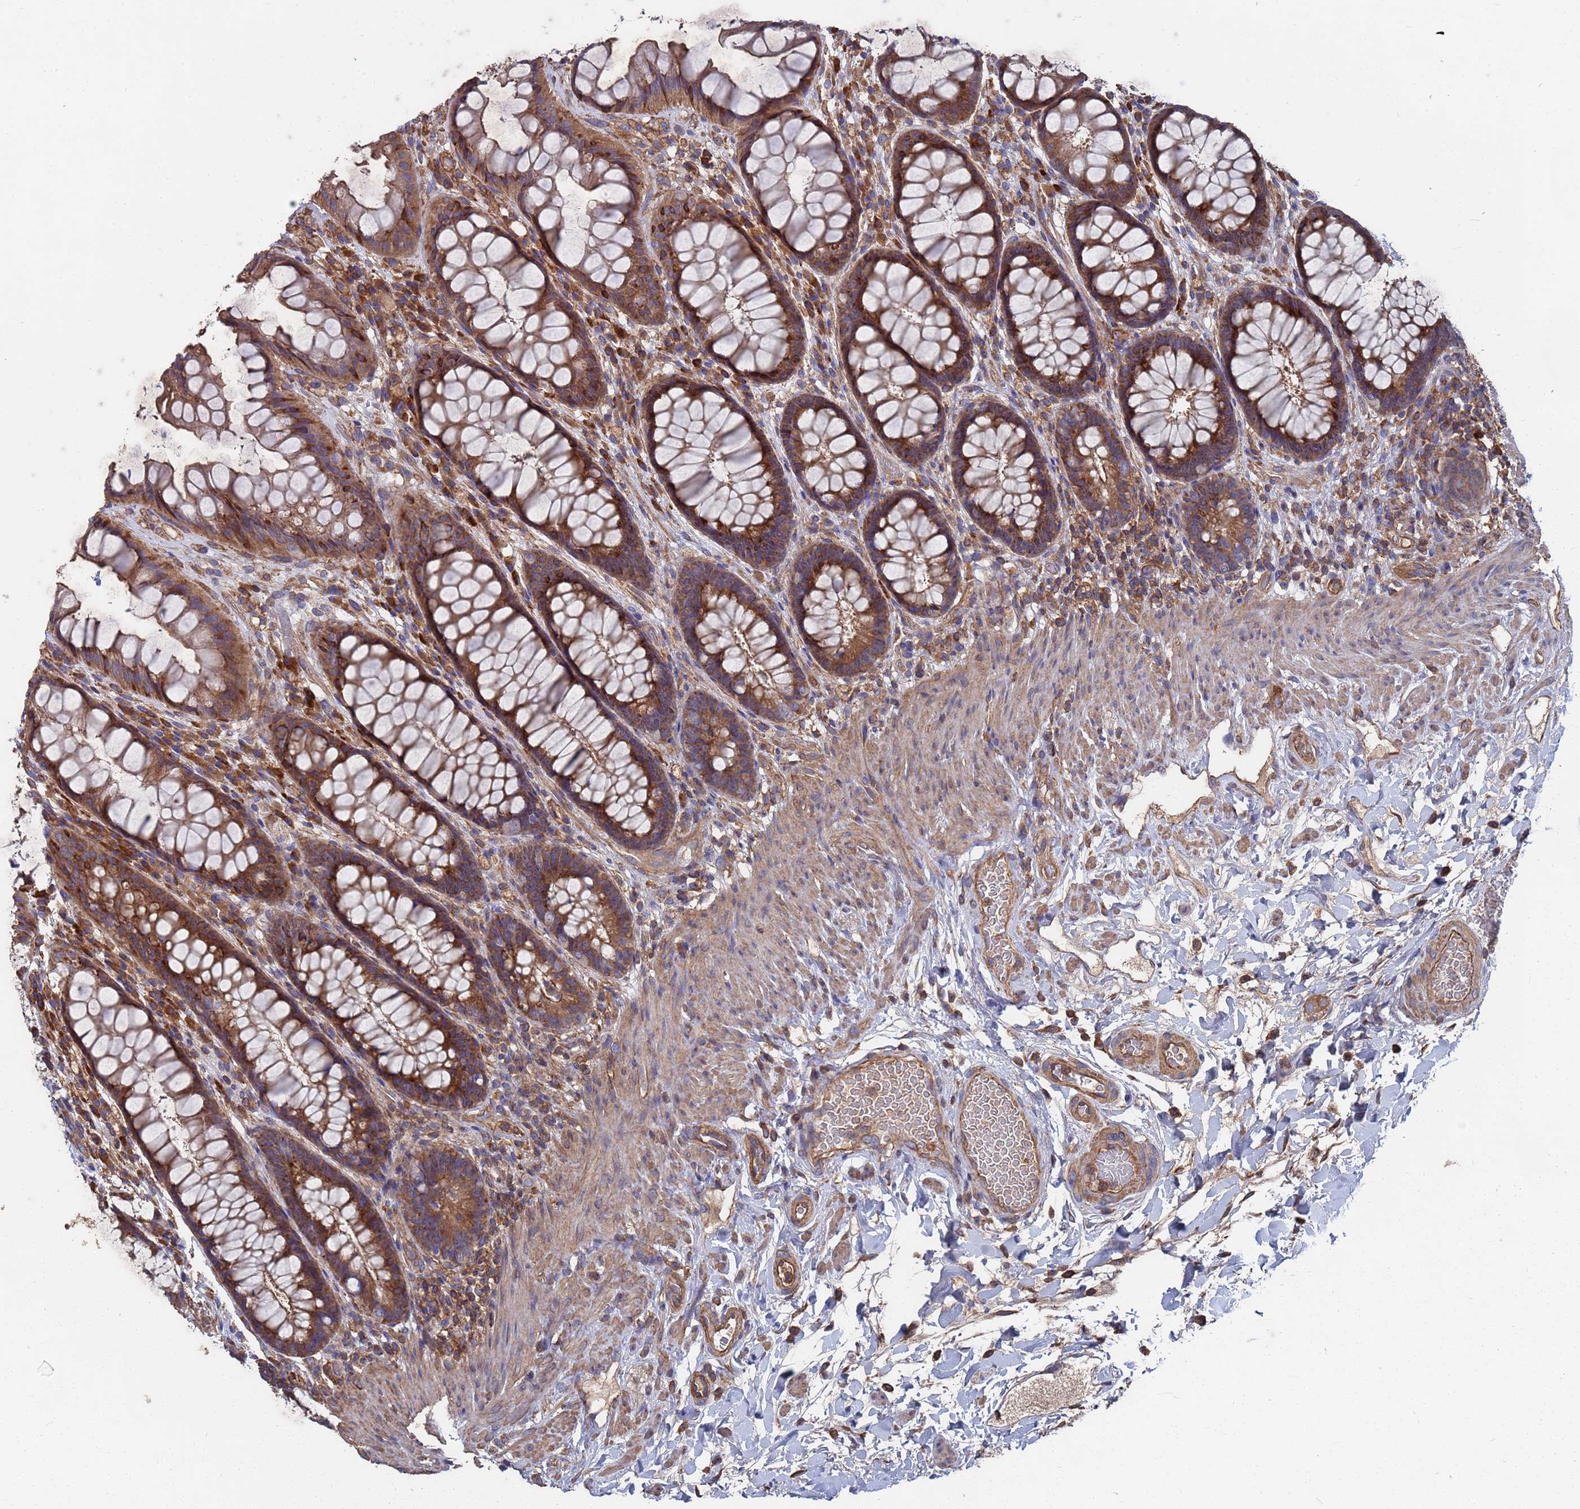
{"staining": {"intensity": "strong", "quantity": ">75%", "location": "cytoplasmic/membranous"}, "tissue": "rectum", "cell_type": "Glandular cells", "image_type": "normal", "snomed": [{"axis": "morphology", "description": "Normal tissue, NOS"}, {"axis": "topography", "description": "Rectum"}], "caption": "Immunohistochemical staining of normal rectum exhibits >75% levels of strong cytoplasmic/membranous protein staining in approximately >75% of glandular cells.", "gene": "PYCR1", "patient": {"sex": "female", "age": 46}}